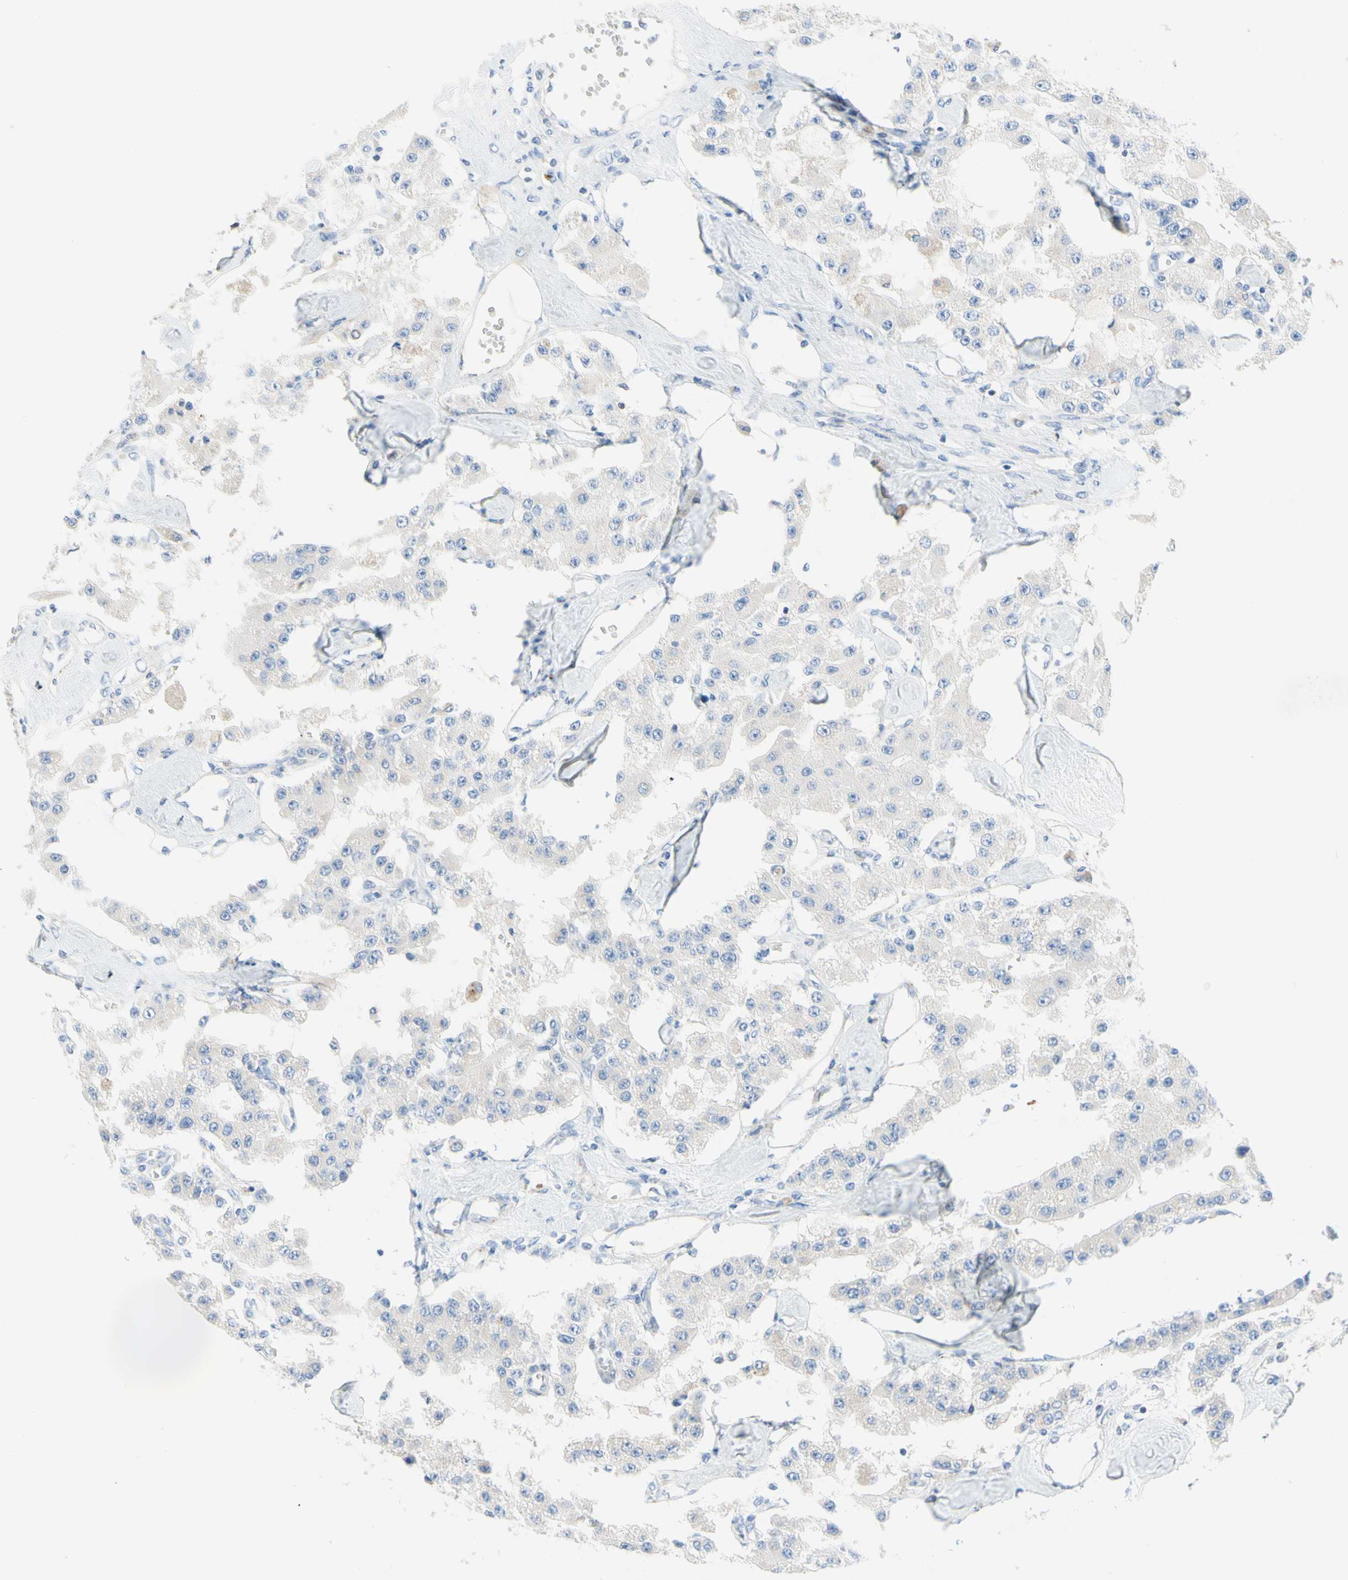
{"staining": {"intensity": "negative", "quantity": "none", "location": "none"}, "tissue": "carcinoid", "cell_type": "Tumor cells", "image_type": "cancer", "snomed": [{"axis": "morphology", "description": "Carcinoid, malignant, NOS"}, {"axis": "topography", "description": "Pancreas"}], "caption": "An immunohistochemistry (IHC) micrograph of malignant carcinoid is shown. There is no staining in tumor cells of malignant carcinoid. (Brightfield microscopy of DAB (3,3'-diaminobenzidine) immunohistochemistry (IHC) at high magnification).", "gene": "MFF", "patient": {"sex": "male", "age": 41}}